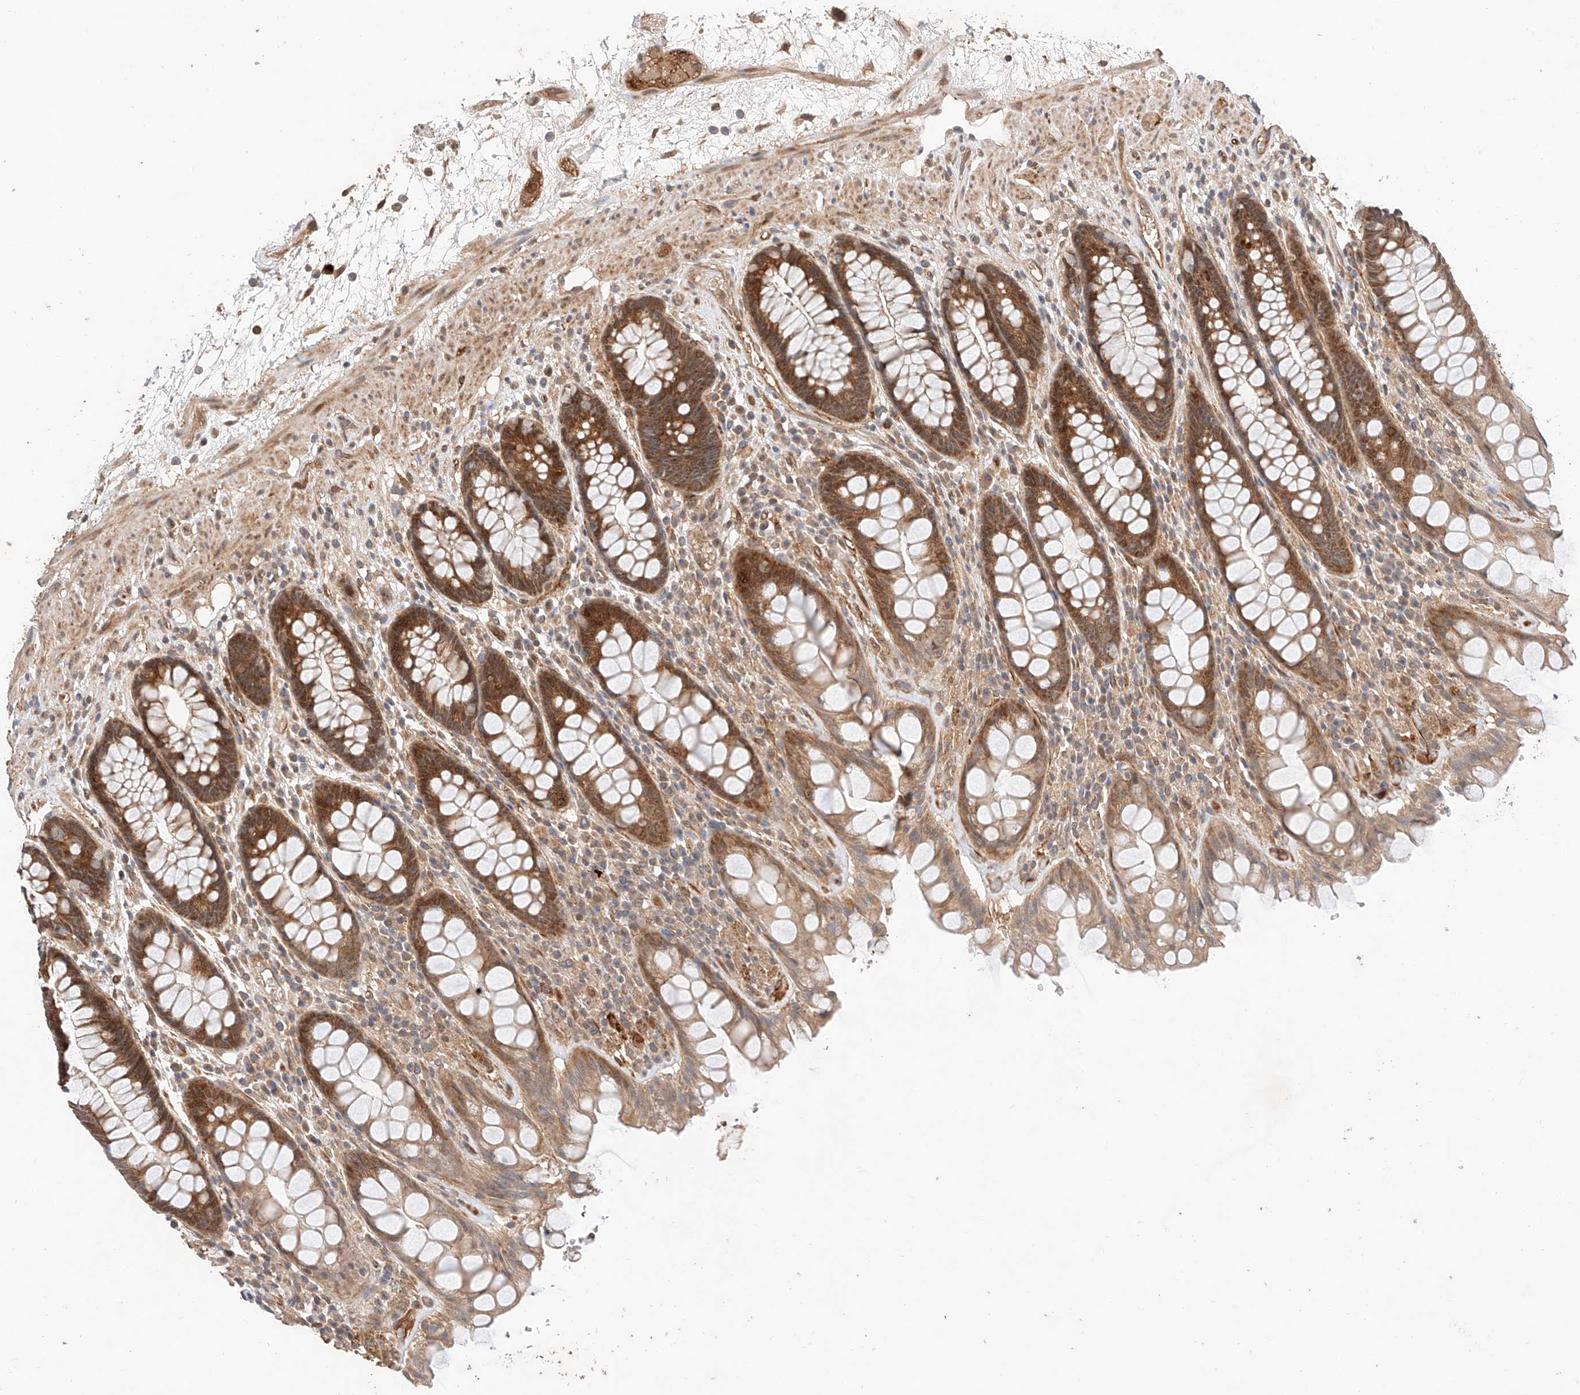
{"staining": {"intensity": "moderate", "quantity": ">75%", "location": "cytoplasmic/membranous"}, "tissue": "rectum", "cell_type": "Glandular cells", "image_type": "normal", "snomed": [{"axis": "morphology", "description": "Normal tissue, NOS"}, {"axis": "topography", "description": "Rectum"}], "caption": "The photomicrograph demonstrates staining of normal rectum, revealing moderate cytoplasmic/membranous protein staining (brown color) within glandular cells.", "gene": "RAB23", "patient": {"sex": "male", "age": 64}}